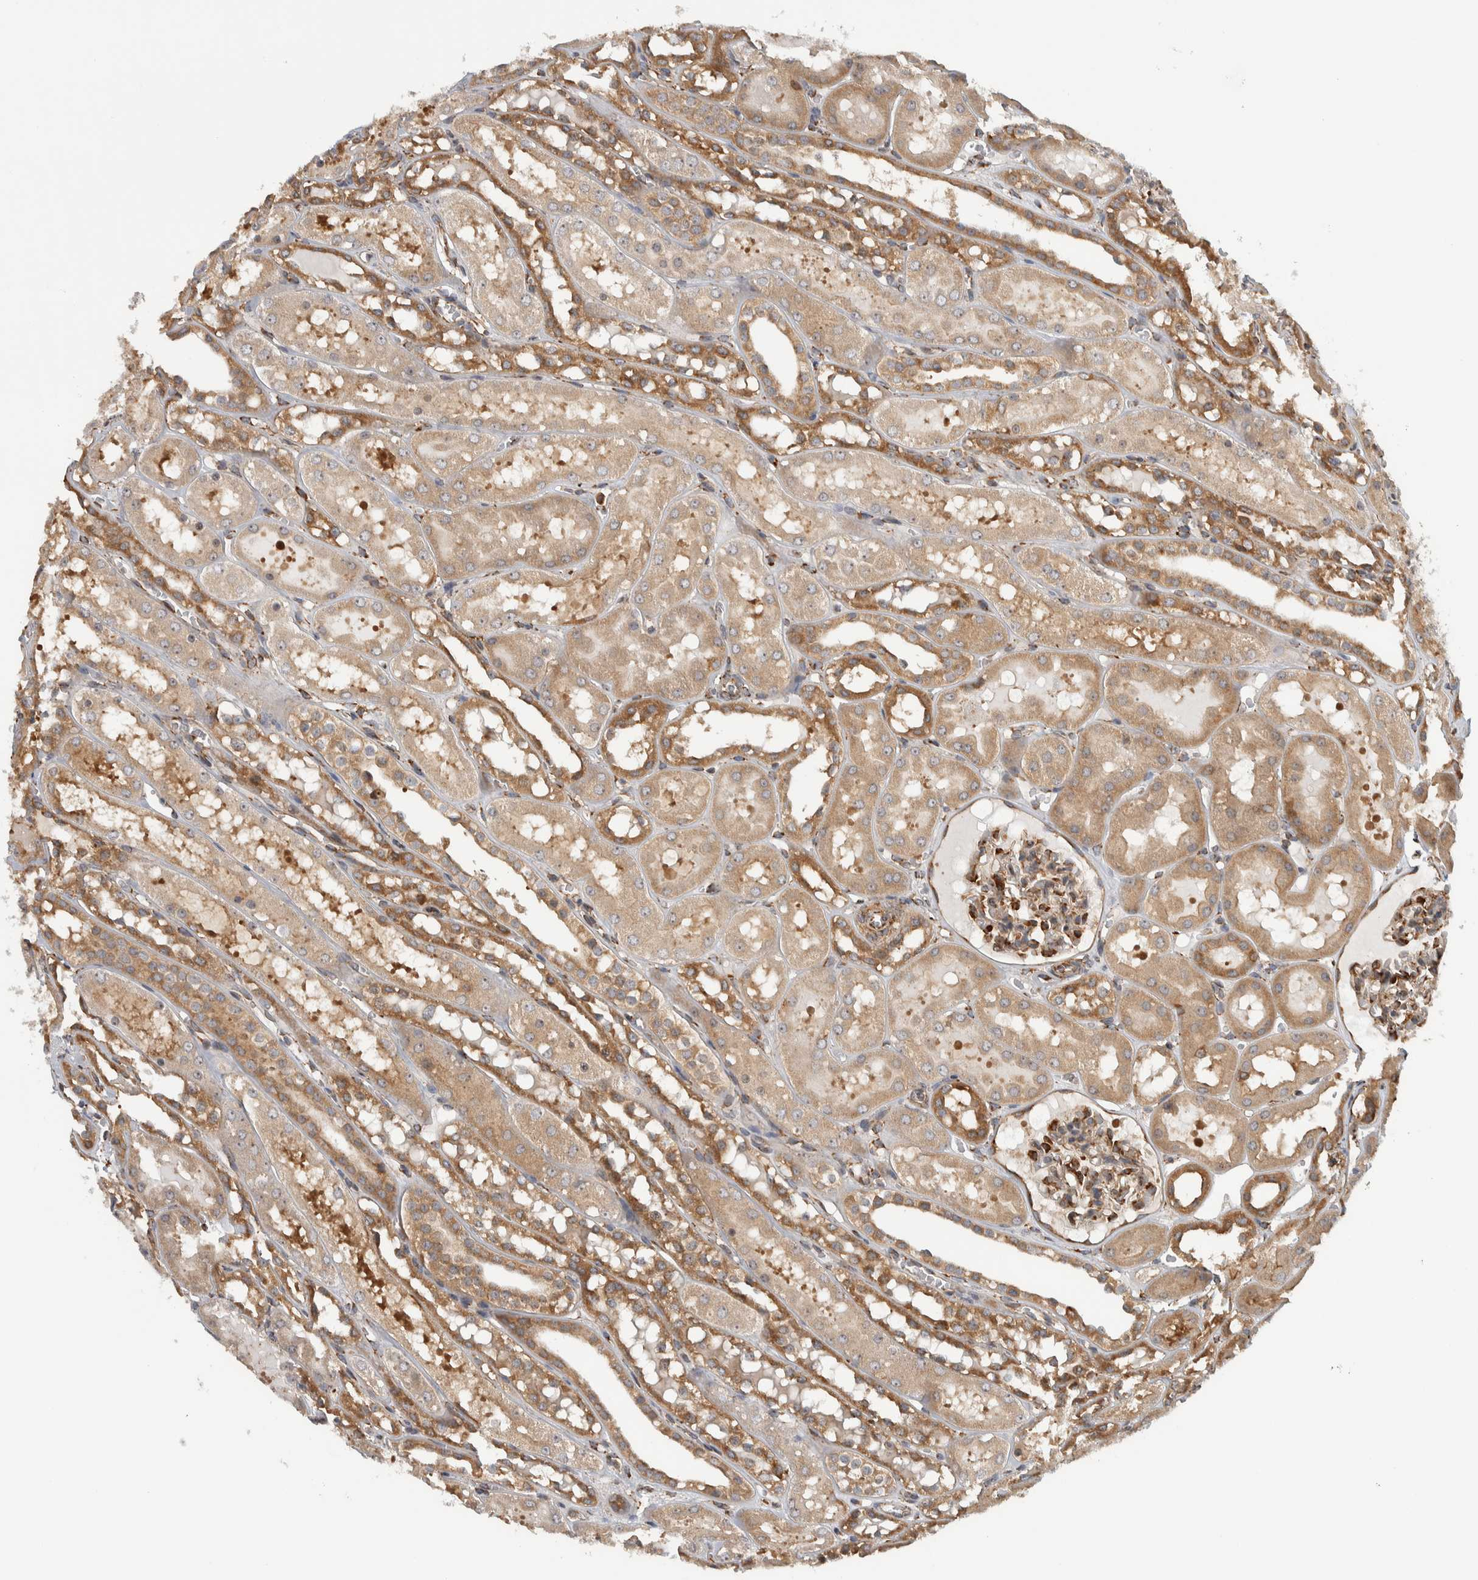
{"staining": {"intensity": "moderate", "quantity": ">75%", "location": "cytoplasmic/membranous"}, "tissue": "kidney", "cell_type": "Cells in glomeruli", "image_type": "normal", "snomed": [{"axis": "morphology", "description": "Normal tissue, NOS"}, {"axis": "topography", "description": "Kidney"}, {"axis": "topography", "description": "Urinary bladder"}], "caption": "An image of human kidney stained for a protein demonstrates moderate cytoplasmic/membranous brown staining in cells in glomeruli. (DAB IHC, brown staining for protein, blue staining for nuclei).", "gene": "EIF3H", "patient": {"sex": "male", "age": 16}}